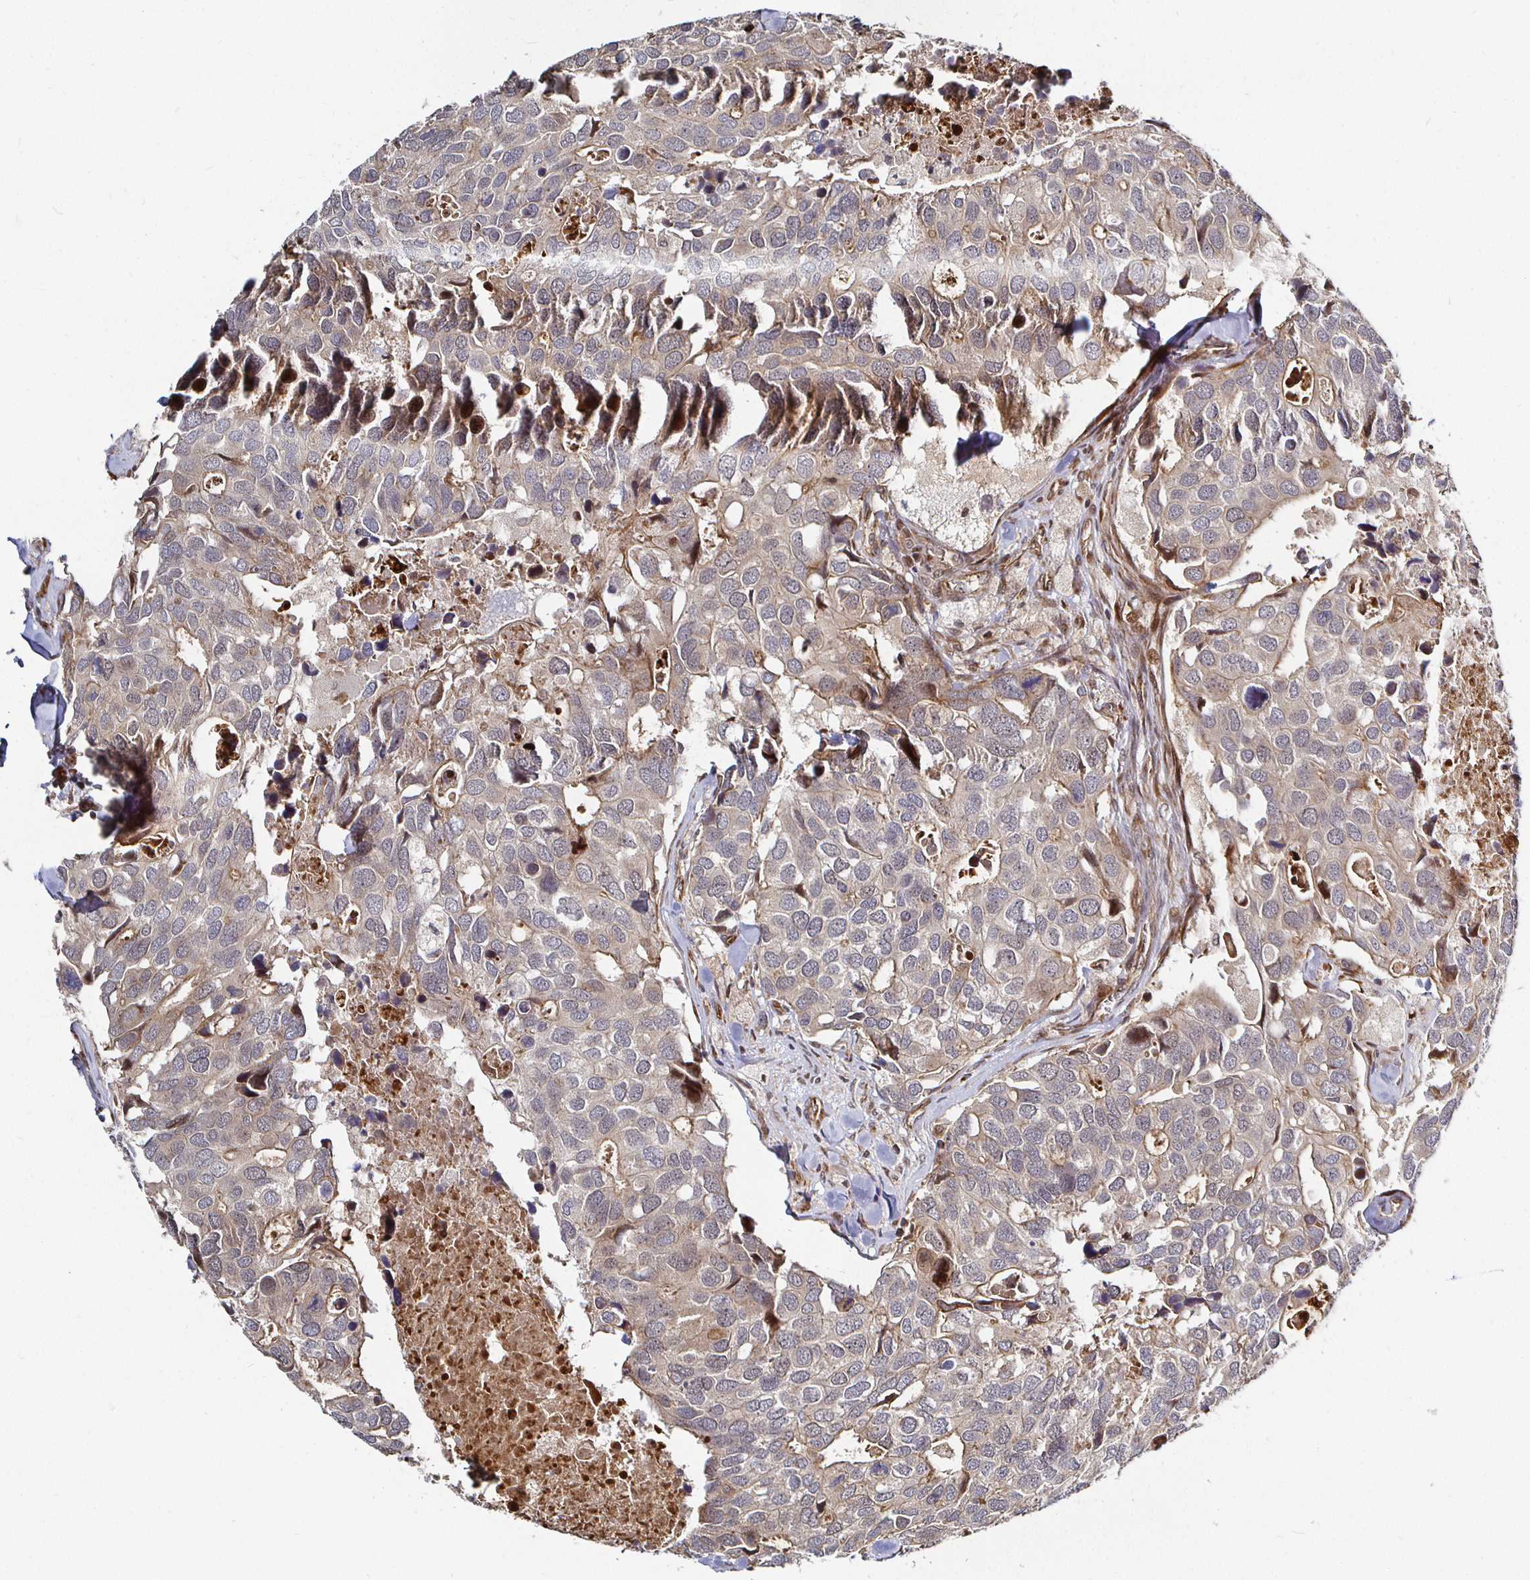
{"staining": {"intensity": "weak", "quantity": "<25%", "location": "cytoplasmic/membranous"}, "tissue": "breast cancer", "cell_type": "Tumor cells", "image_type": "cancer", "snomed": [{"axis": "morphology", "description": "Duct carcinoma"}, {"axis": "topography", "description": "Breast"}], "caption": "Micrograph shows no significant protein staining in tumor cells of breast cancer (intraductal carcinoma). The staining is performed using DAB (3,3'-diaminobenzidine) brown chromogen with nuclei counter-stained in using hematoxylin.", "gene": "TBKBP1", "patient": {"sex": "female", "age": 83}}